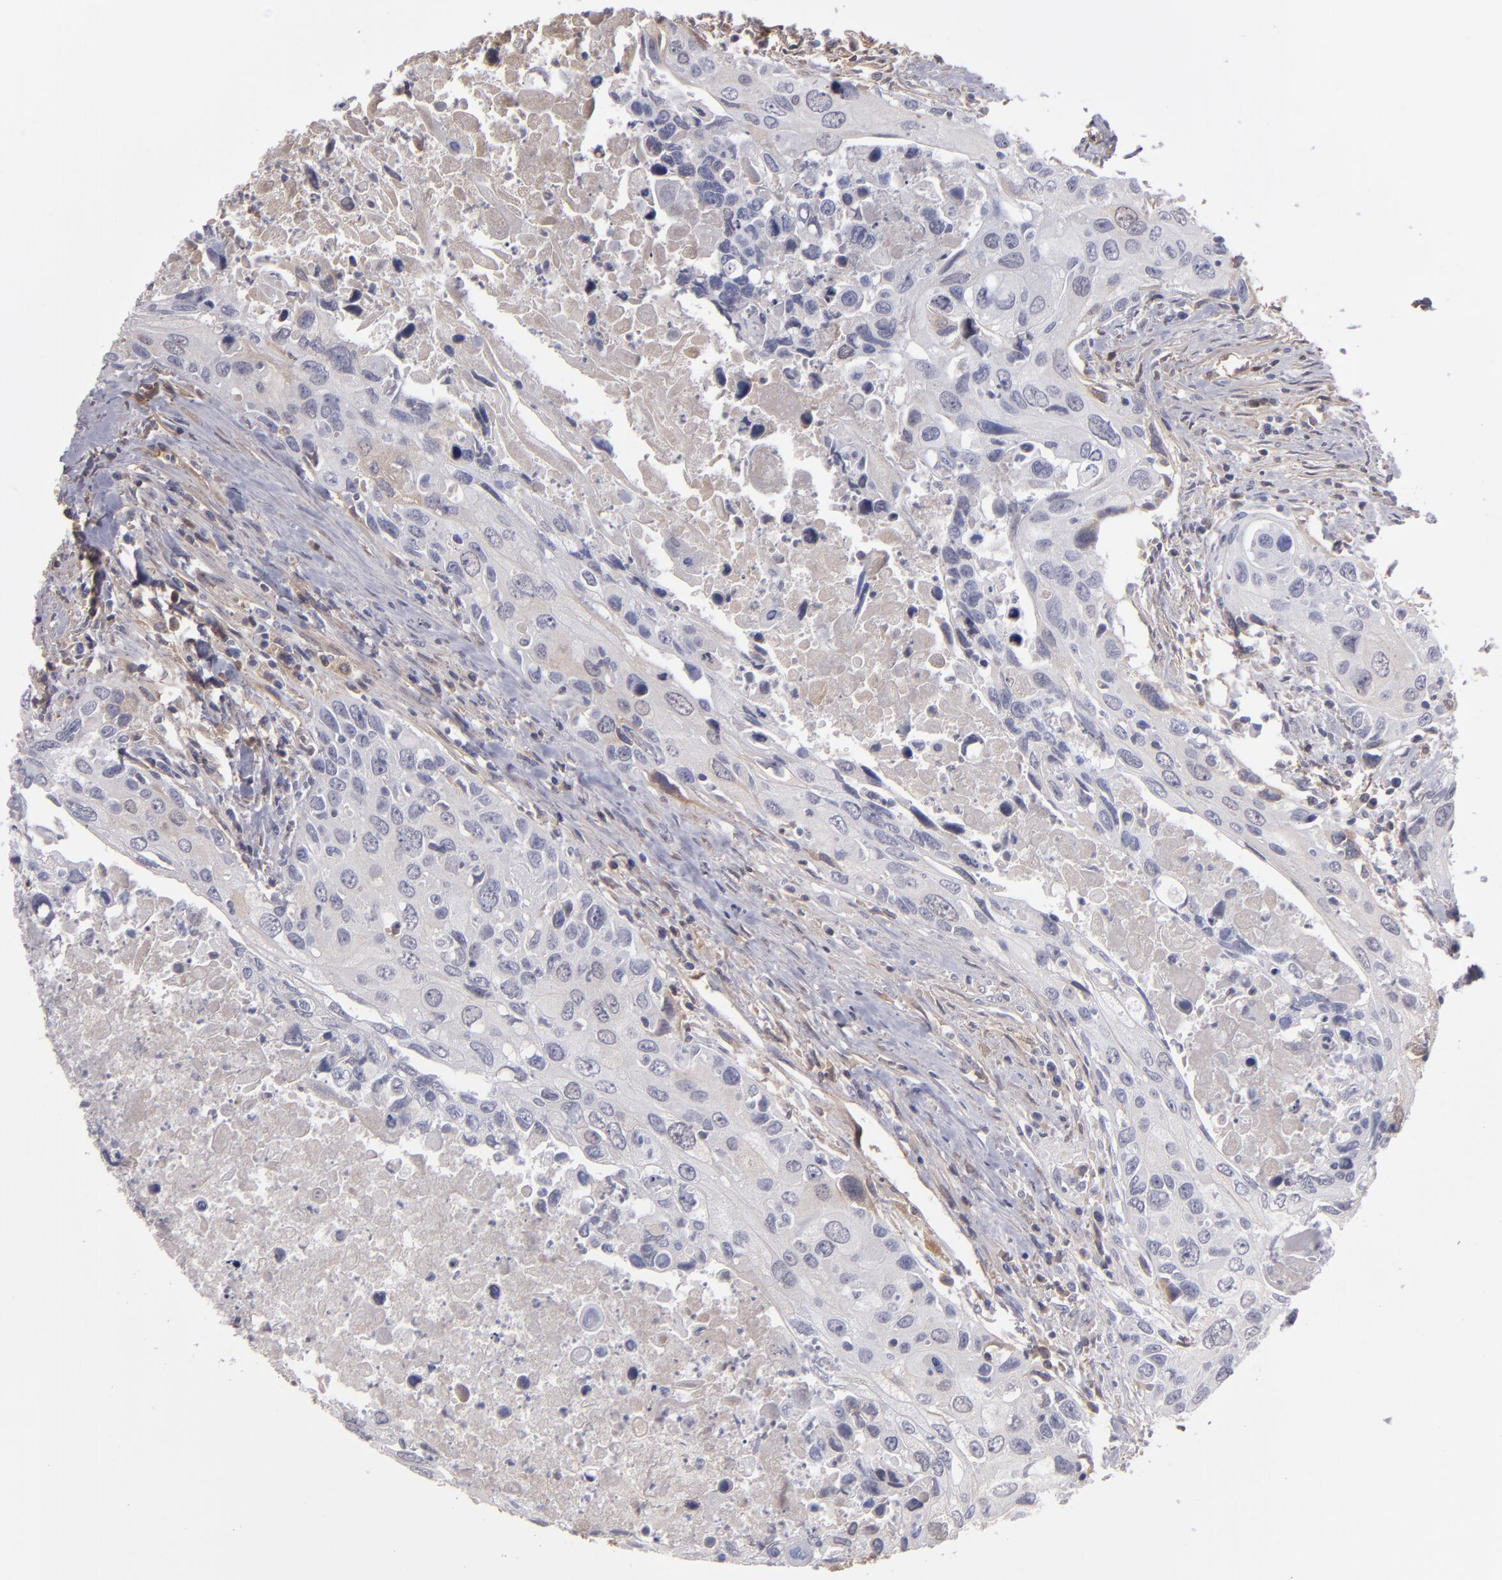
{"staining": {"intensity": "negative", "quantity": "none", "location": "none"}, "tissue": "urothelial cancer", "cell_type": "Tumor cells", "image_type": "cancer", "snomed": [{"axis": "morphology", "description": "Urothelial carcinoma, High grade"}, {"axis": "topography", "description": "Urinary bladder"}], "caption": "Tumor cells are negative for protein expression in human urothelial carcinoma (high-grade). The staining is performed using DAB (3,3'-diaminobenzidine) brown chromogen with nuclei counter-stained in using hematoxylin.", "gene": "ITIH4", "patient": {"sex": "male", "age": 71}}